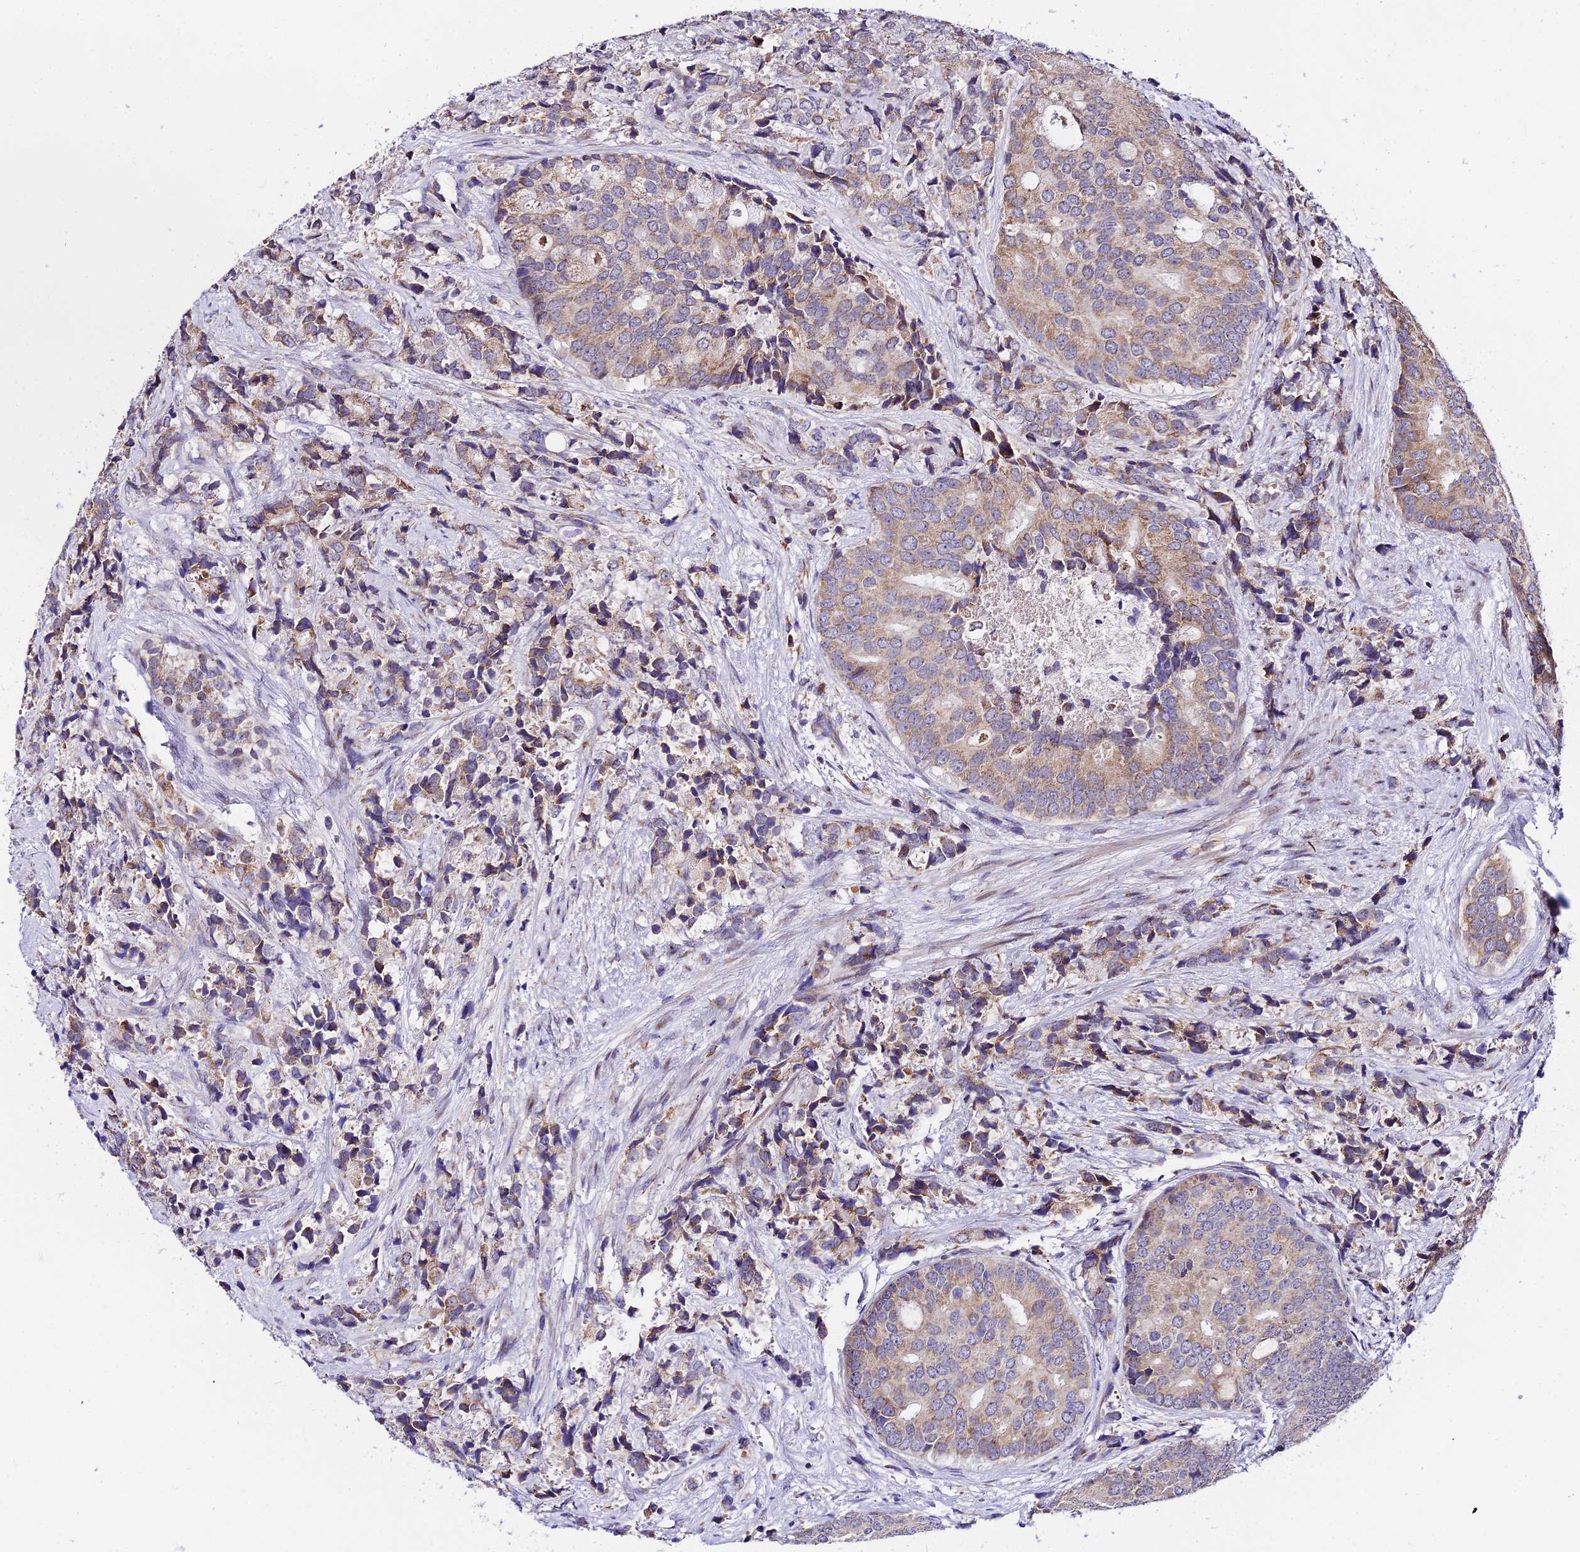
{"staining": {"intensity": "weak", "quantity": ">75%", "location": "cytoplasmic/membranous"}, "tissue": "prostate cancer", "cell_type": "Tumor cells", "image_type": "cancer", "snomed": [{"axis": "morphology", "description": "Adenocarcinoma, High grade"}, {"axis": "topography", "description": "Prostate"}], "caption": "Immunohistochemistry photomicrograph of prostate cancer (adenocarcinoma (high-grade)) stained for a protein (brown), which displays low levels of weak cytoplasmic/membranous positivity in approximately >75% of tumor cells.", "gene": "ATP5PB", "patient": {"sex": "male", "age": 62}}